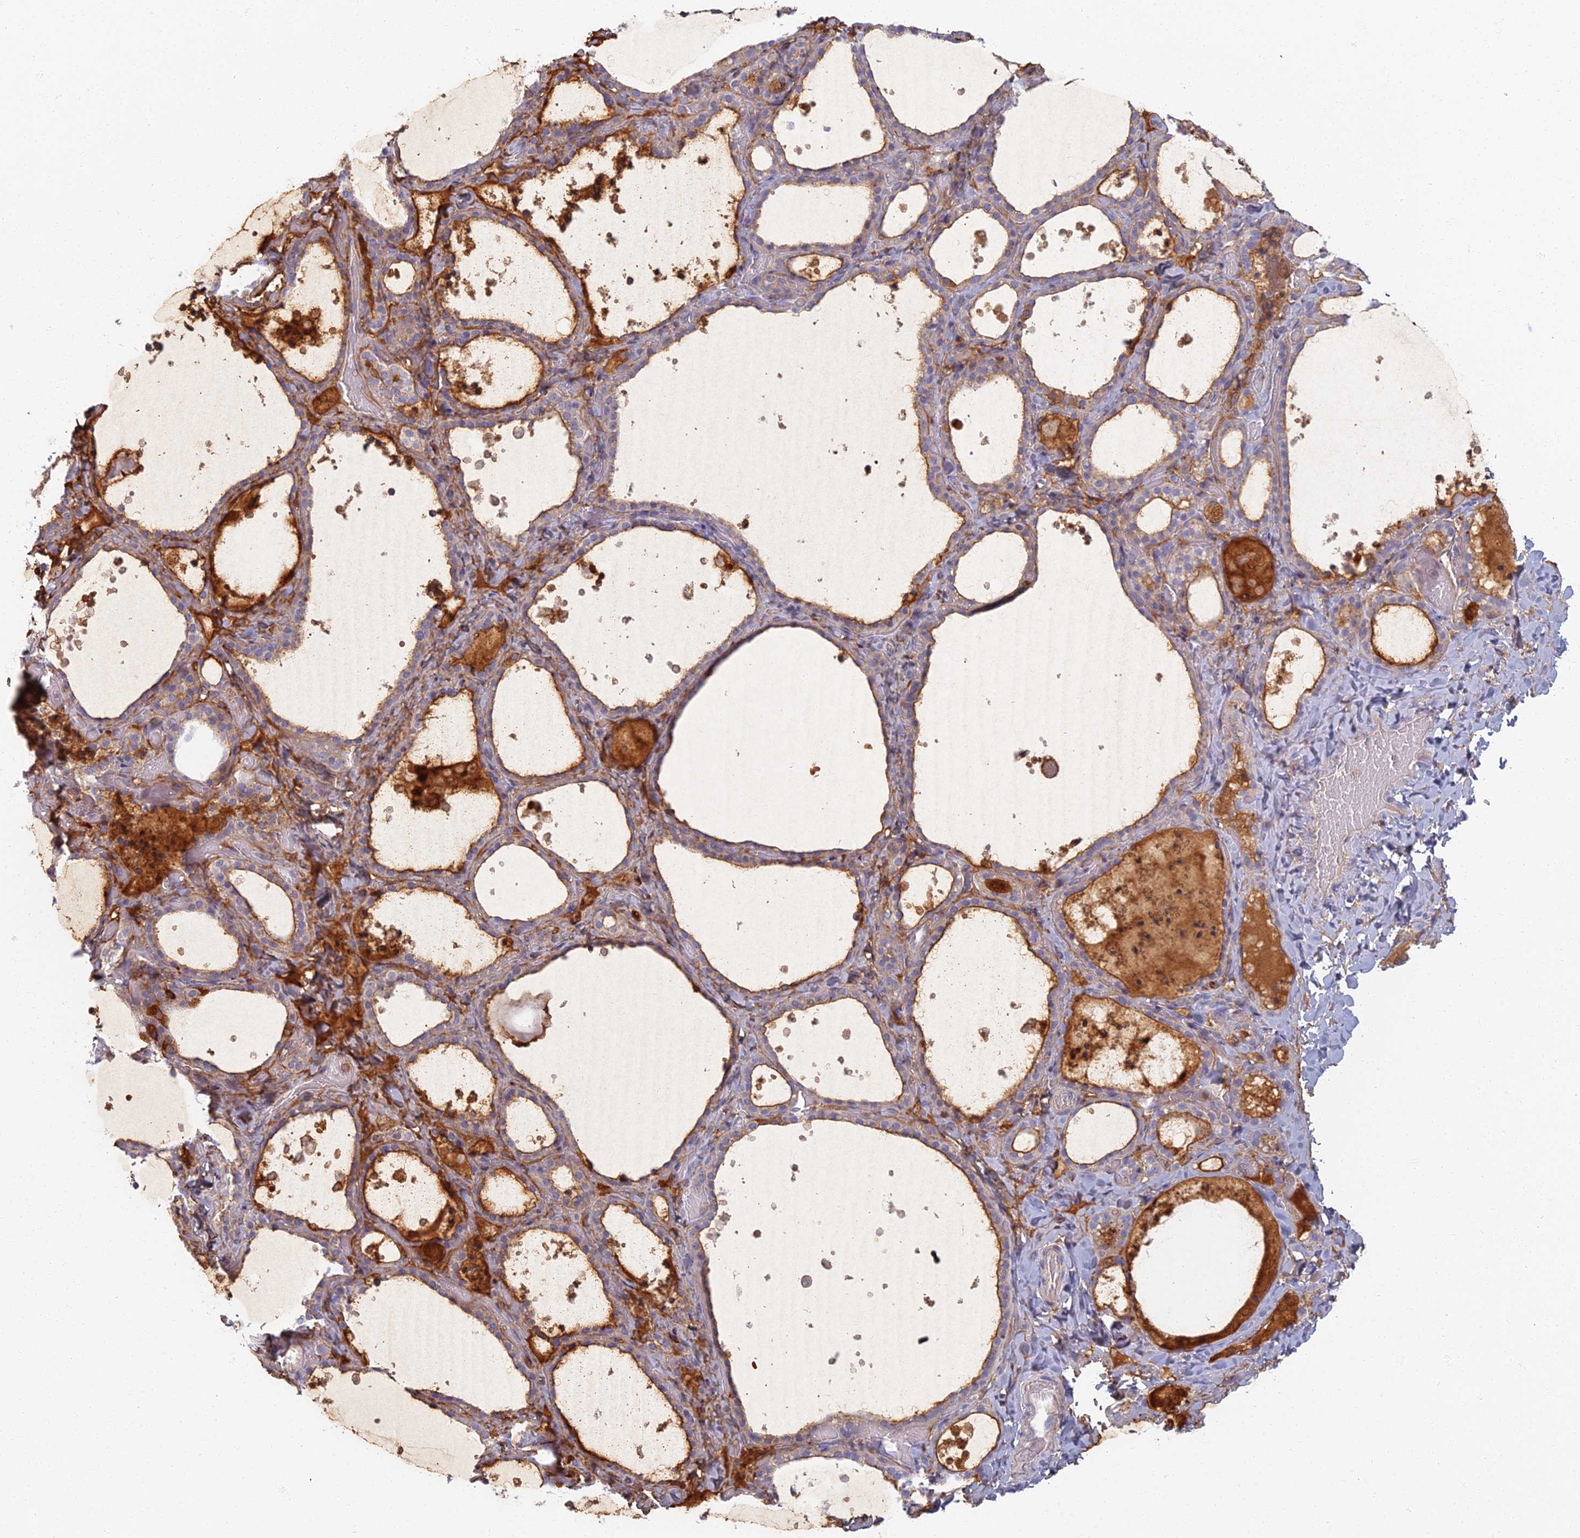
{"staining": {"intensity": "moderate", "quantity": "25%-75%", "location": "cytoplasmic/membranous"}, "tissue": "thyroid gland", "cell_type": "Glandular cells", "image_type": "normal", "snomed": [{"axis": "morphology", "description": "Normal tissue, NOS"}, {"axis": "topography", "description": "Thyroid gland"}], "caption": "IHC image of normal human thyroid gland stained for a protein (brown), which displays medium levels of moderate cytoplasmic/membranous expression in approximately 25%-75% of glandular cells.", "gene": "PROX2", "patient": {"sex": "female", "age": 44}}